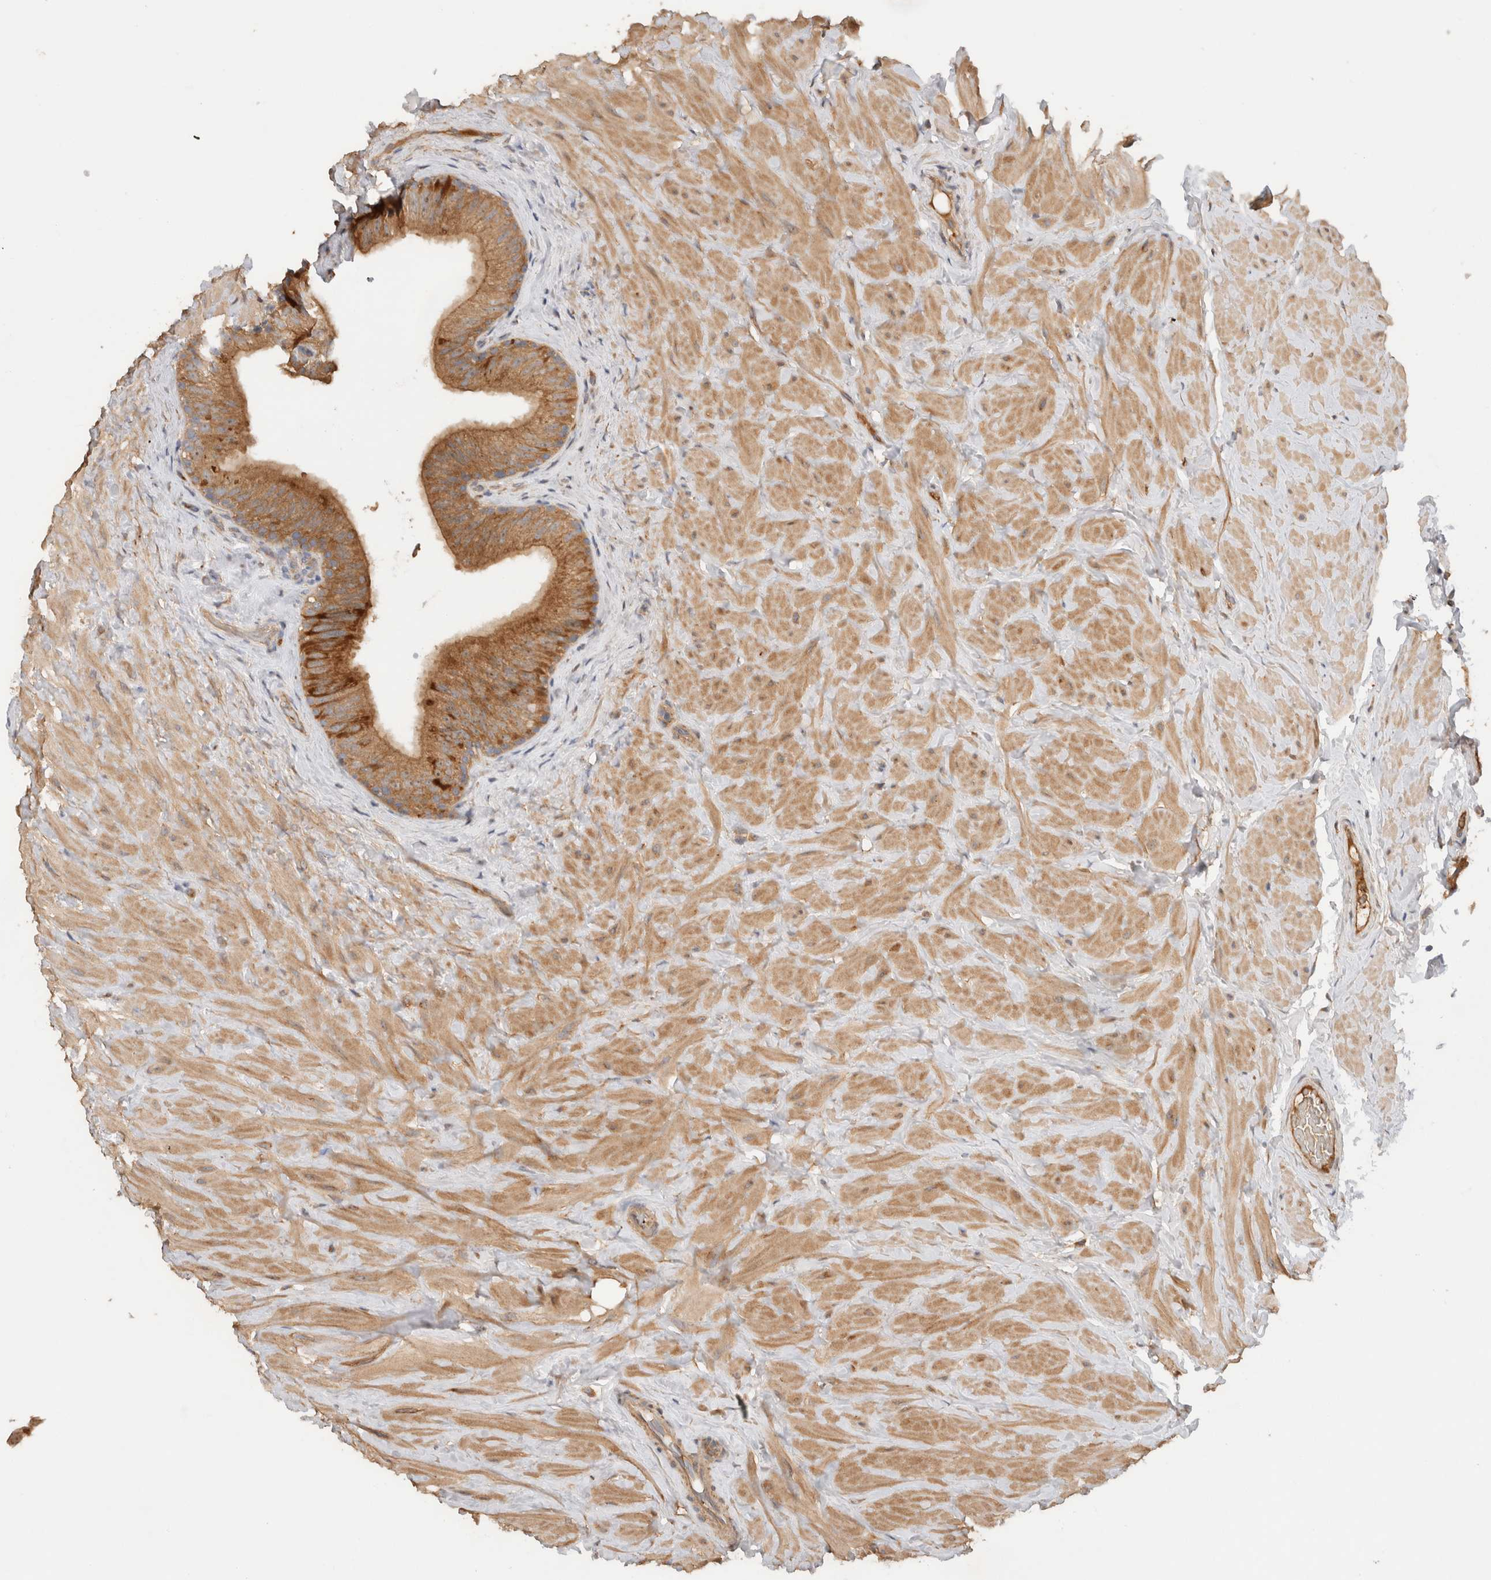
{"staining": {"intensity": "moderate", "quantity": ">75%", "location": "cytoplasmic/membranous"}, "tissue": "epididymis", "cell_type": "Glandular cells", "image_type": "normal", "snomed": [{"axis": "morphology", "description": "Normal tissue, NOS"}, {"axis": "topography", "description": "Vascular tissue"}, {"axis": "topography", "description": "Epididymis"}], "caption": "A photomicrograph of human epididymis stained for a protein reveals moderate cytoplasmic/membranous brown staining in glandular cells.", "gene": "C8orf44", "patient": {"sex": "male", "age": 49}}